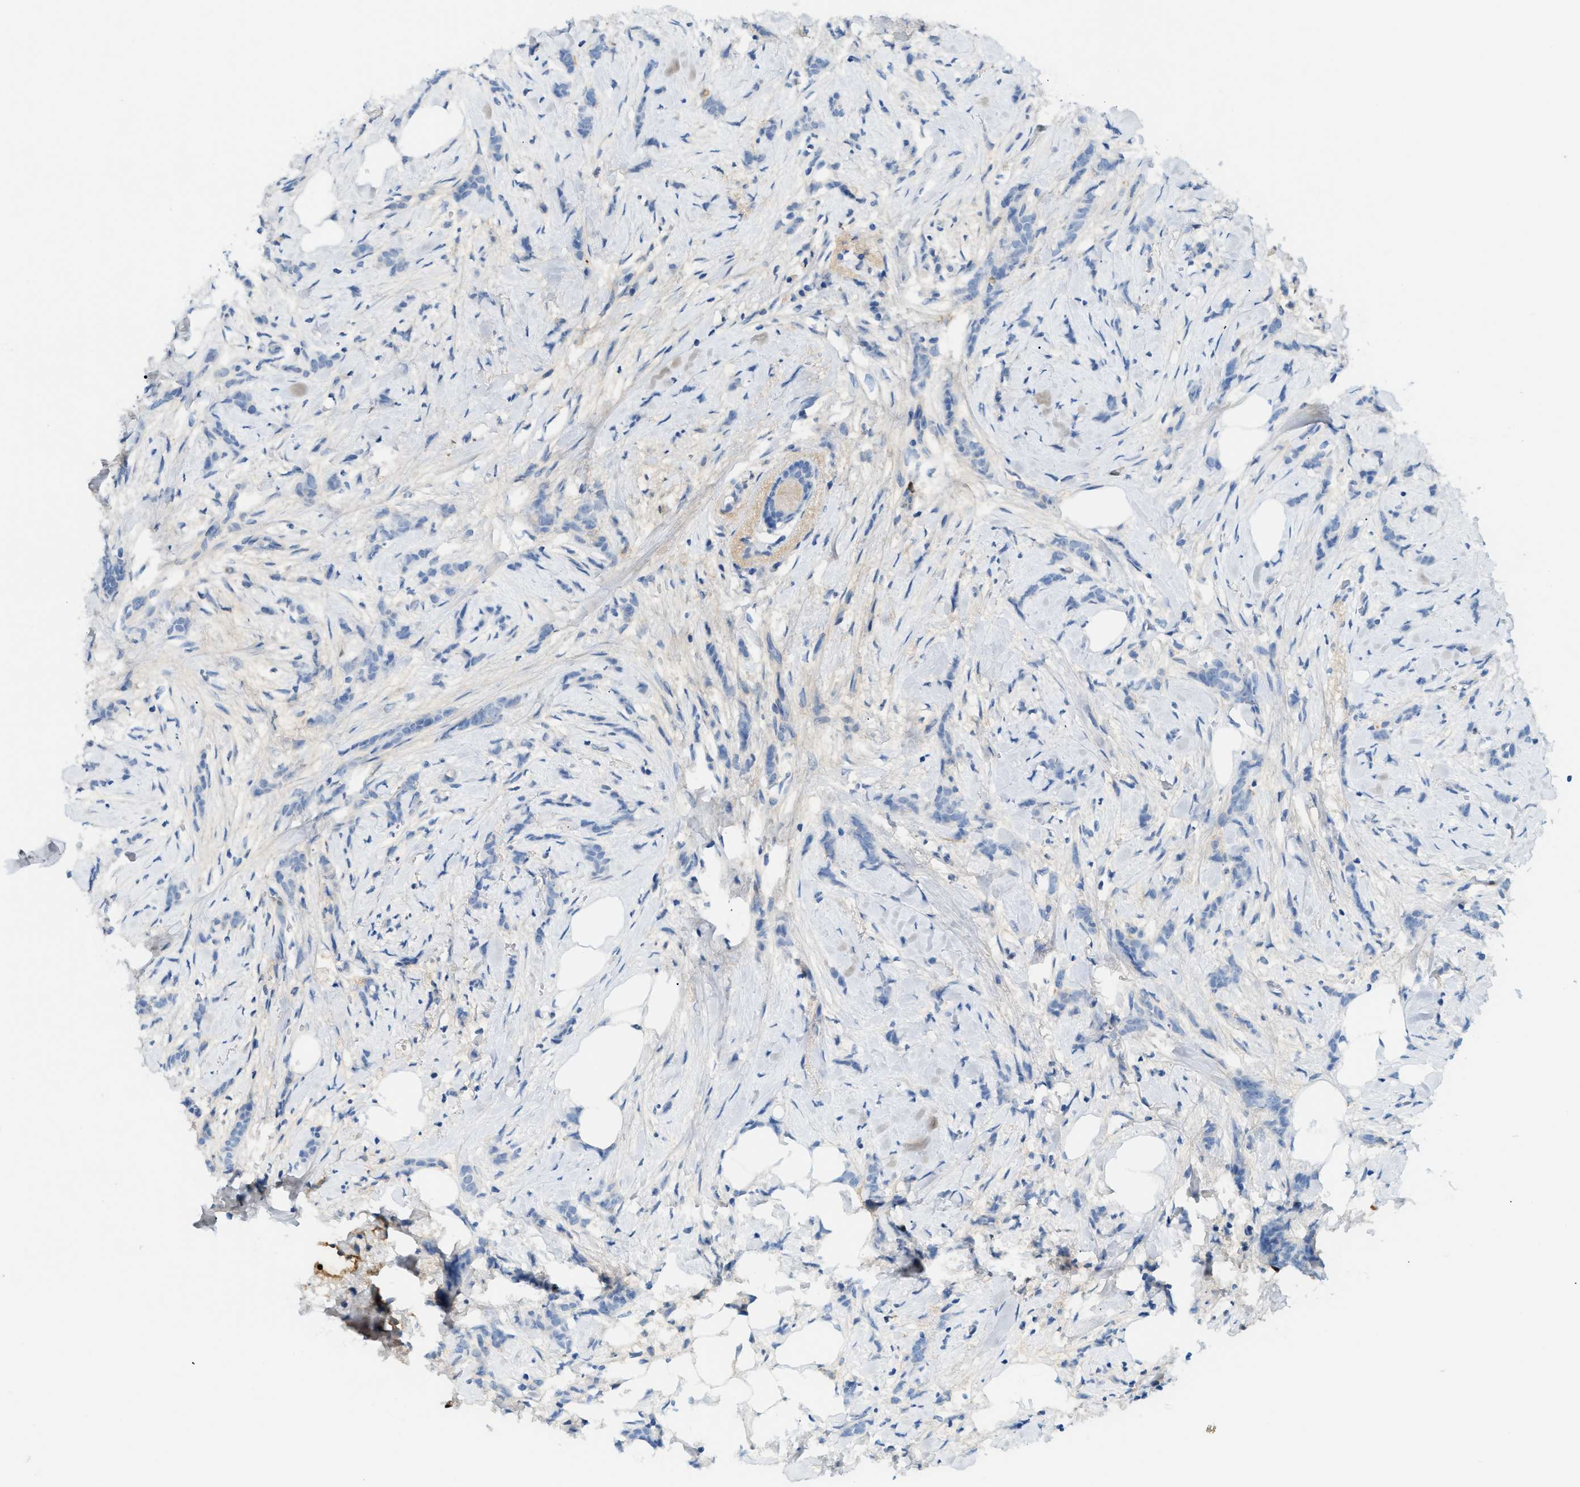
{"staining": {"intensity": "negative", "quantity": "none", "location": "none"}, "tissue": "breast cancer", "cell_type": "Tumor cells", "image_type": "cancer", "snomed": [{"axis": "morphology", "description": "Lobular carcinoma, in situ"}, {"axis": "morphology", "description": "Lobular carcinoma"}, {"axis": "topography", "description": "Breast"}], "caption": "Protein analysis of breast lobular carcinoma shows no significant expression in tumor cells.", "gene": "CFI", "patient": {"sex": "female", "age": 41}}